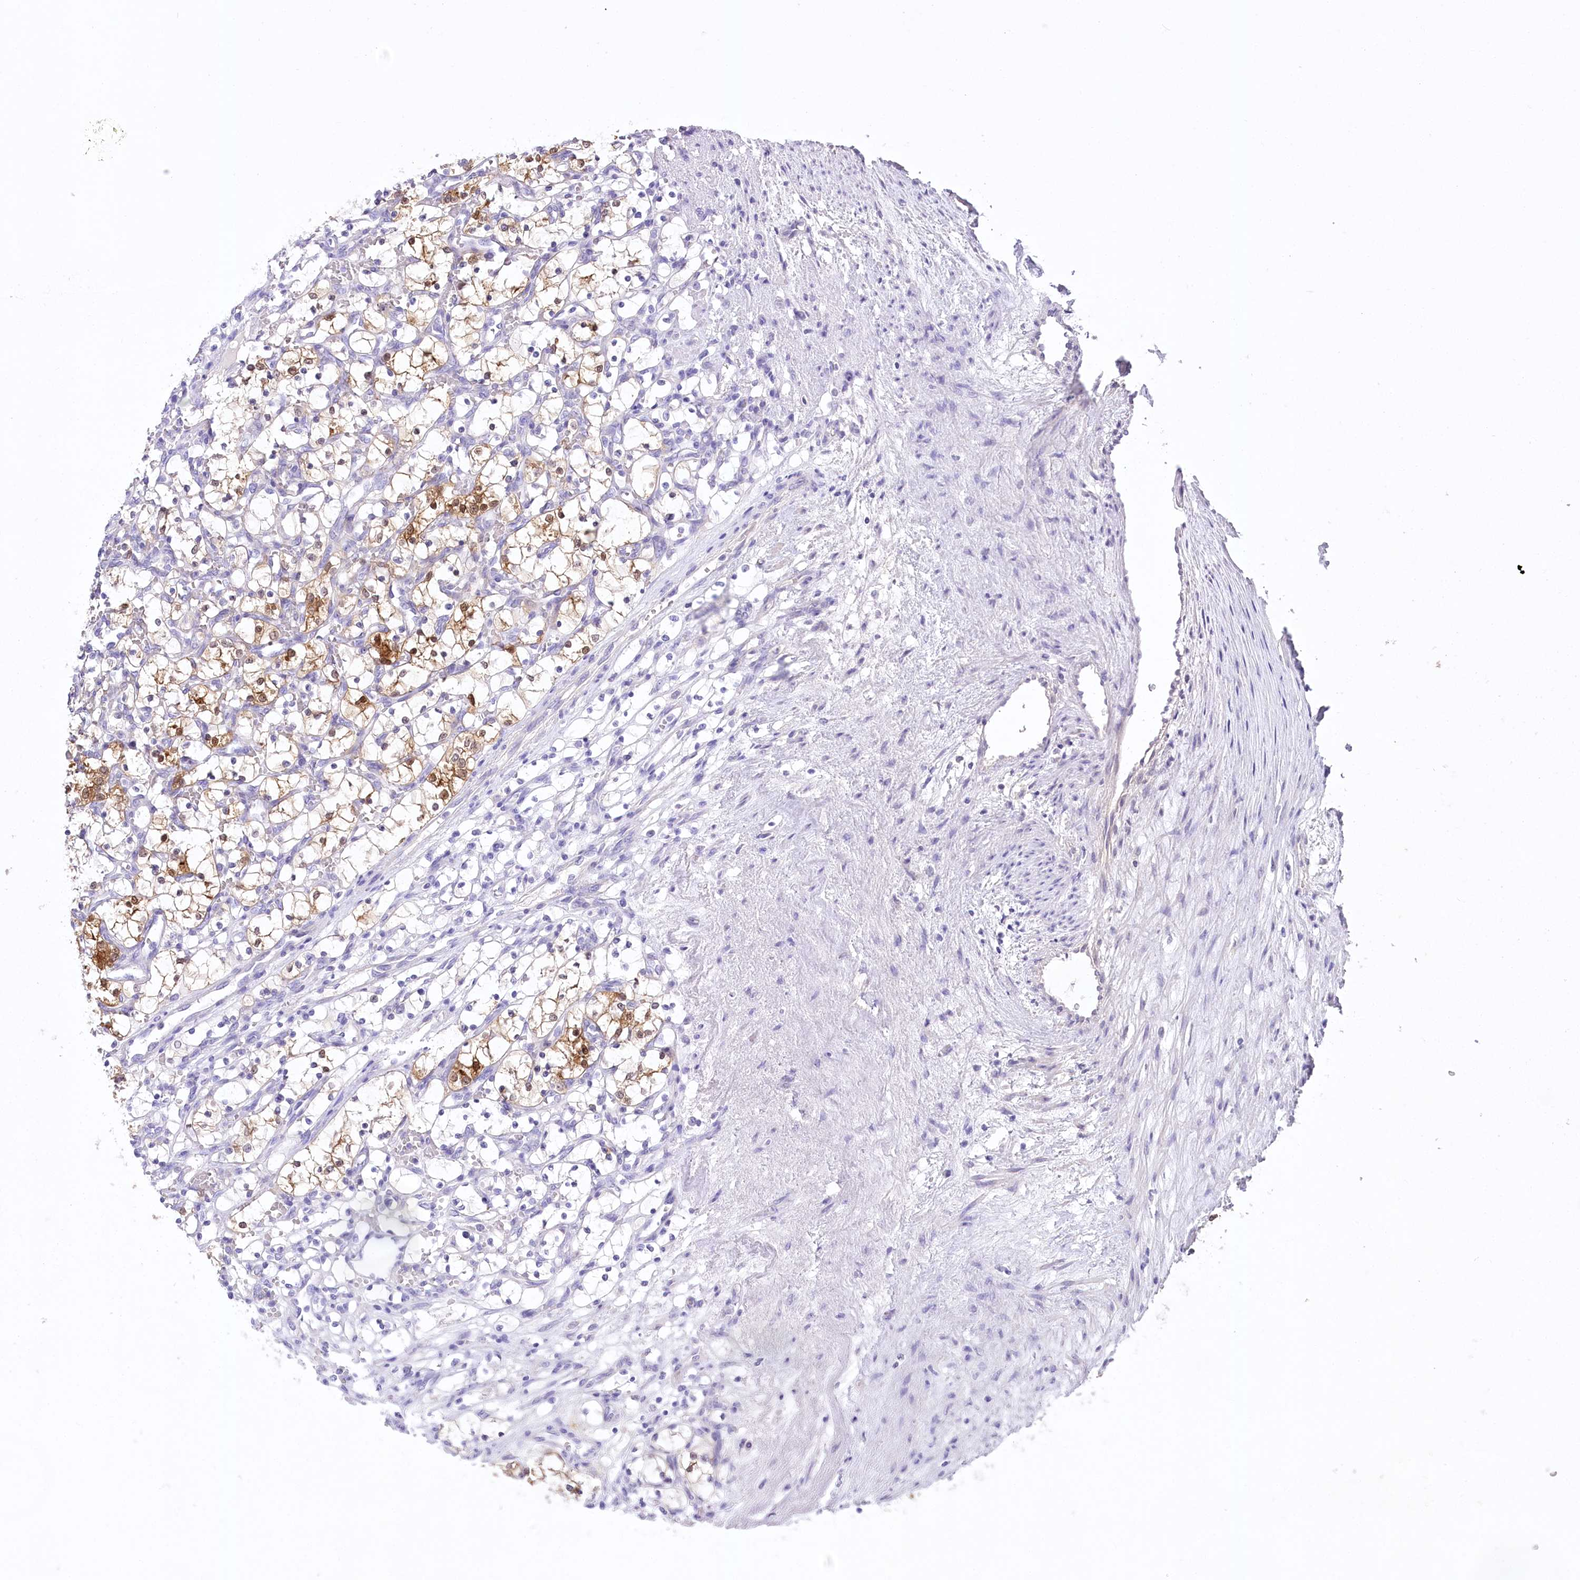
{"staining": {"intensity": "moderate", "quantity": "25%-75%", "location": "cytoplasmic/membranous,nuclear"}, "tissue": "renal cancer", "cell_type": "Tumor cells", "image_type": "cancer", "snomed": [{"axis": "morphology", "description": "Adenocarcinoma, NOS"}, {"axis": "topography", "description": "Kidney"}], "caption": "DAB (3,3'-diaminobenzidine) immunohistochemical staining of human renal cancer demonstrates moderate cytoplasmic/membranous and nuclear protein positivity in about 25%-75% of tumor cells.", "gene": "PBLD", "patient": {"sex": "female", "age": 69}}